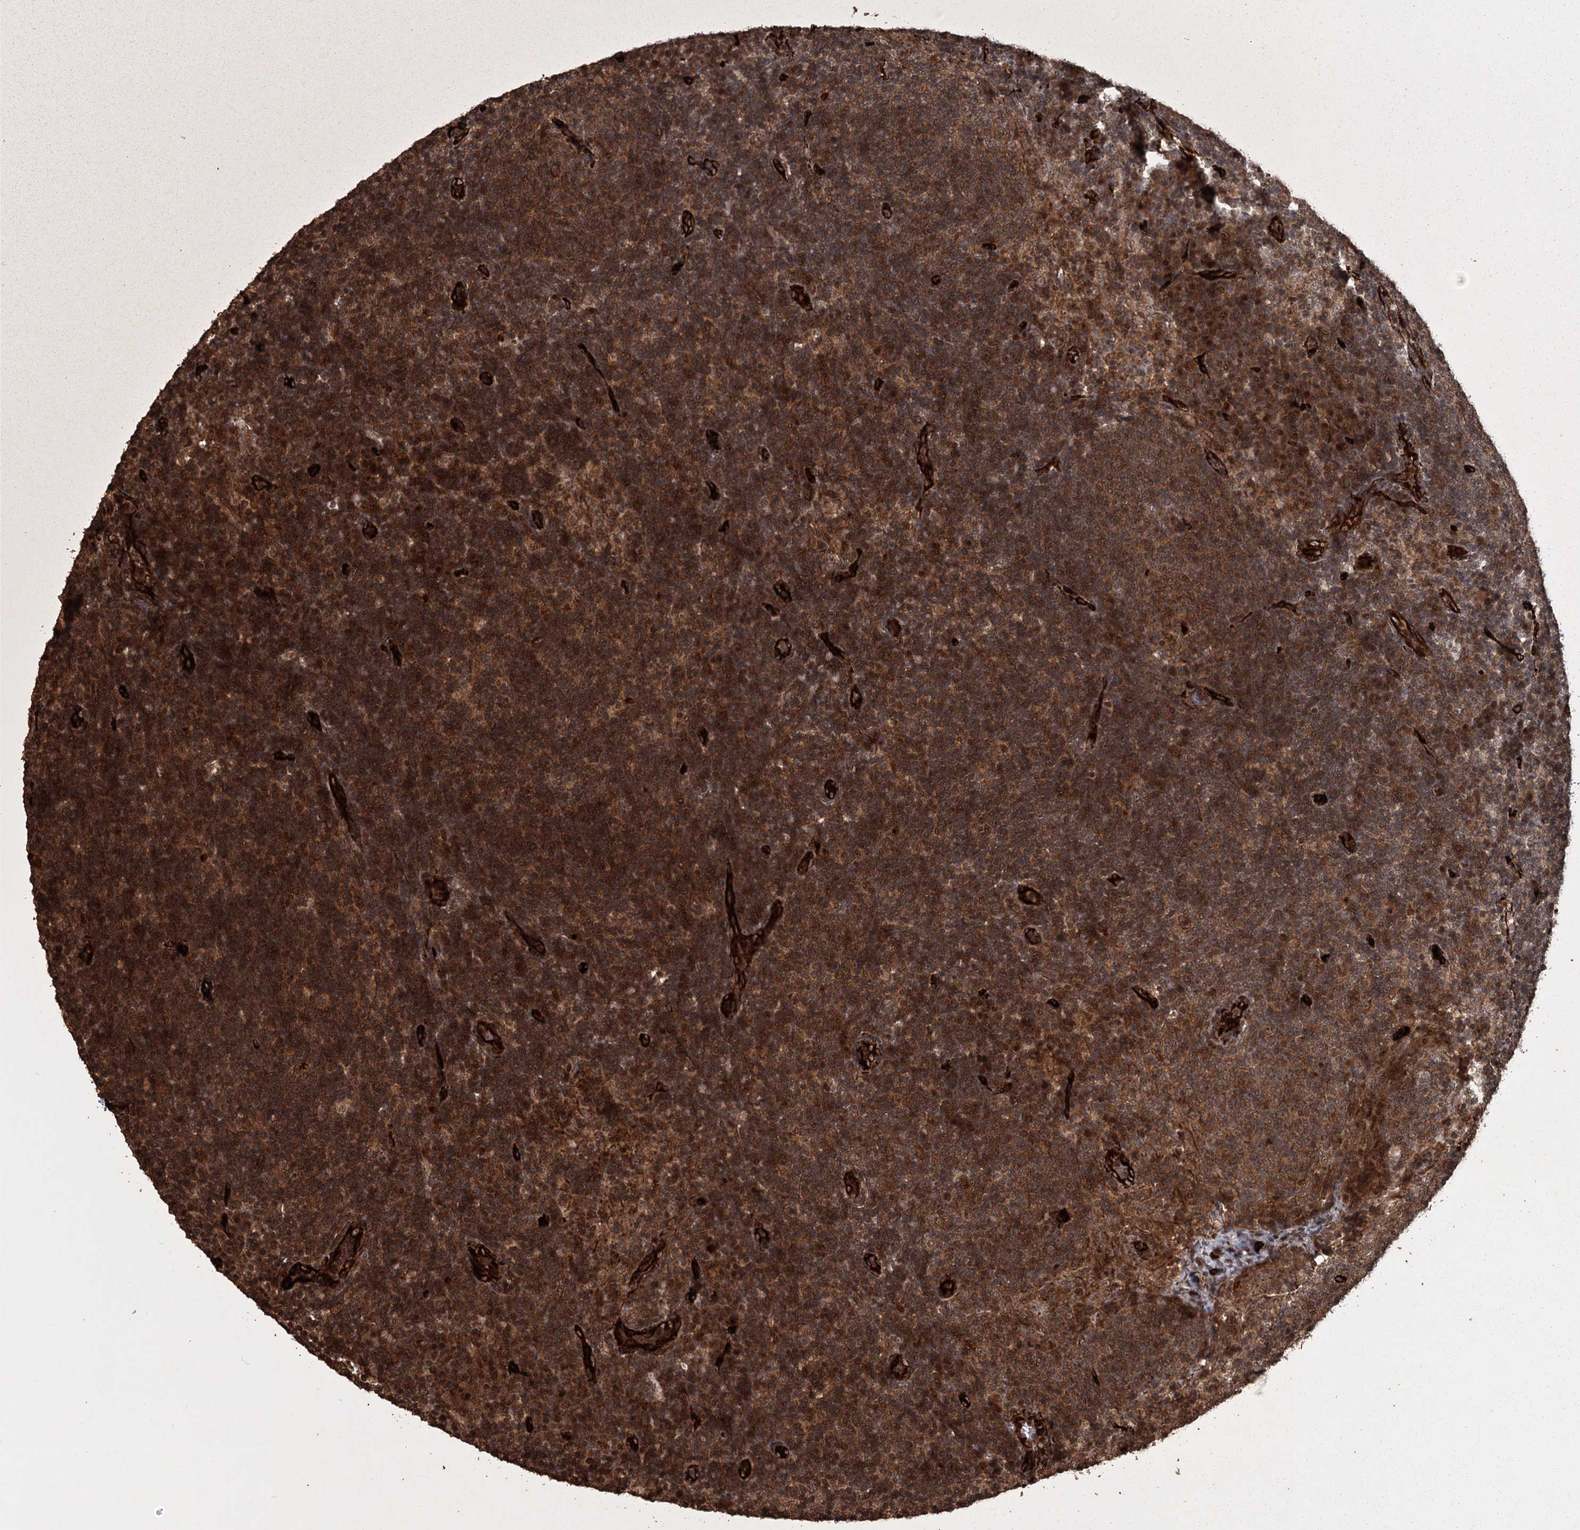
{"staining": {"intensity": "moderate", "quantity": ">75%", "location": "cytoplasmic/membranous"}, "tissue": "lymph node", "cell_type": "Germinal center cells", "image_type": "normal", "snomed": [{"axis": "morphology", "description": "Normal tissue, NOS"}, {"axis": "topography", "description": "Lymph node"}], "caption": "Immunohistochemistry (IHC) histopathology image of normal lymph node: lymph node stained using immunohistochemistry demonstrates medium levels of moderate protein expression localized specifically in the cytoplasmic/membranous of germinal center cells, appearing as a cytoplasmic/membranous brown color.", "gene": "RPAP3", "patient": {"sex": "female", "age": 70}}